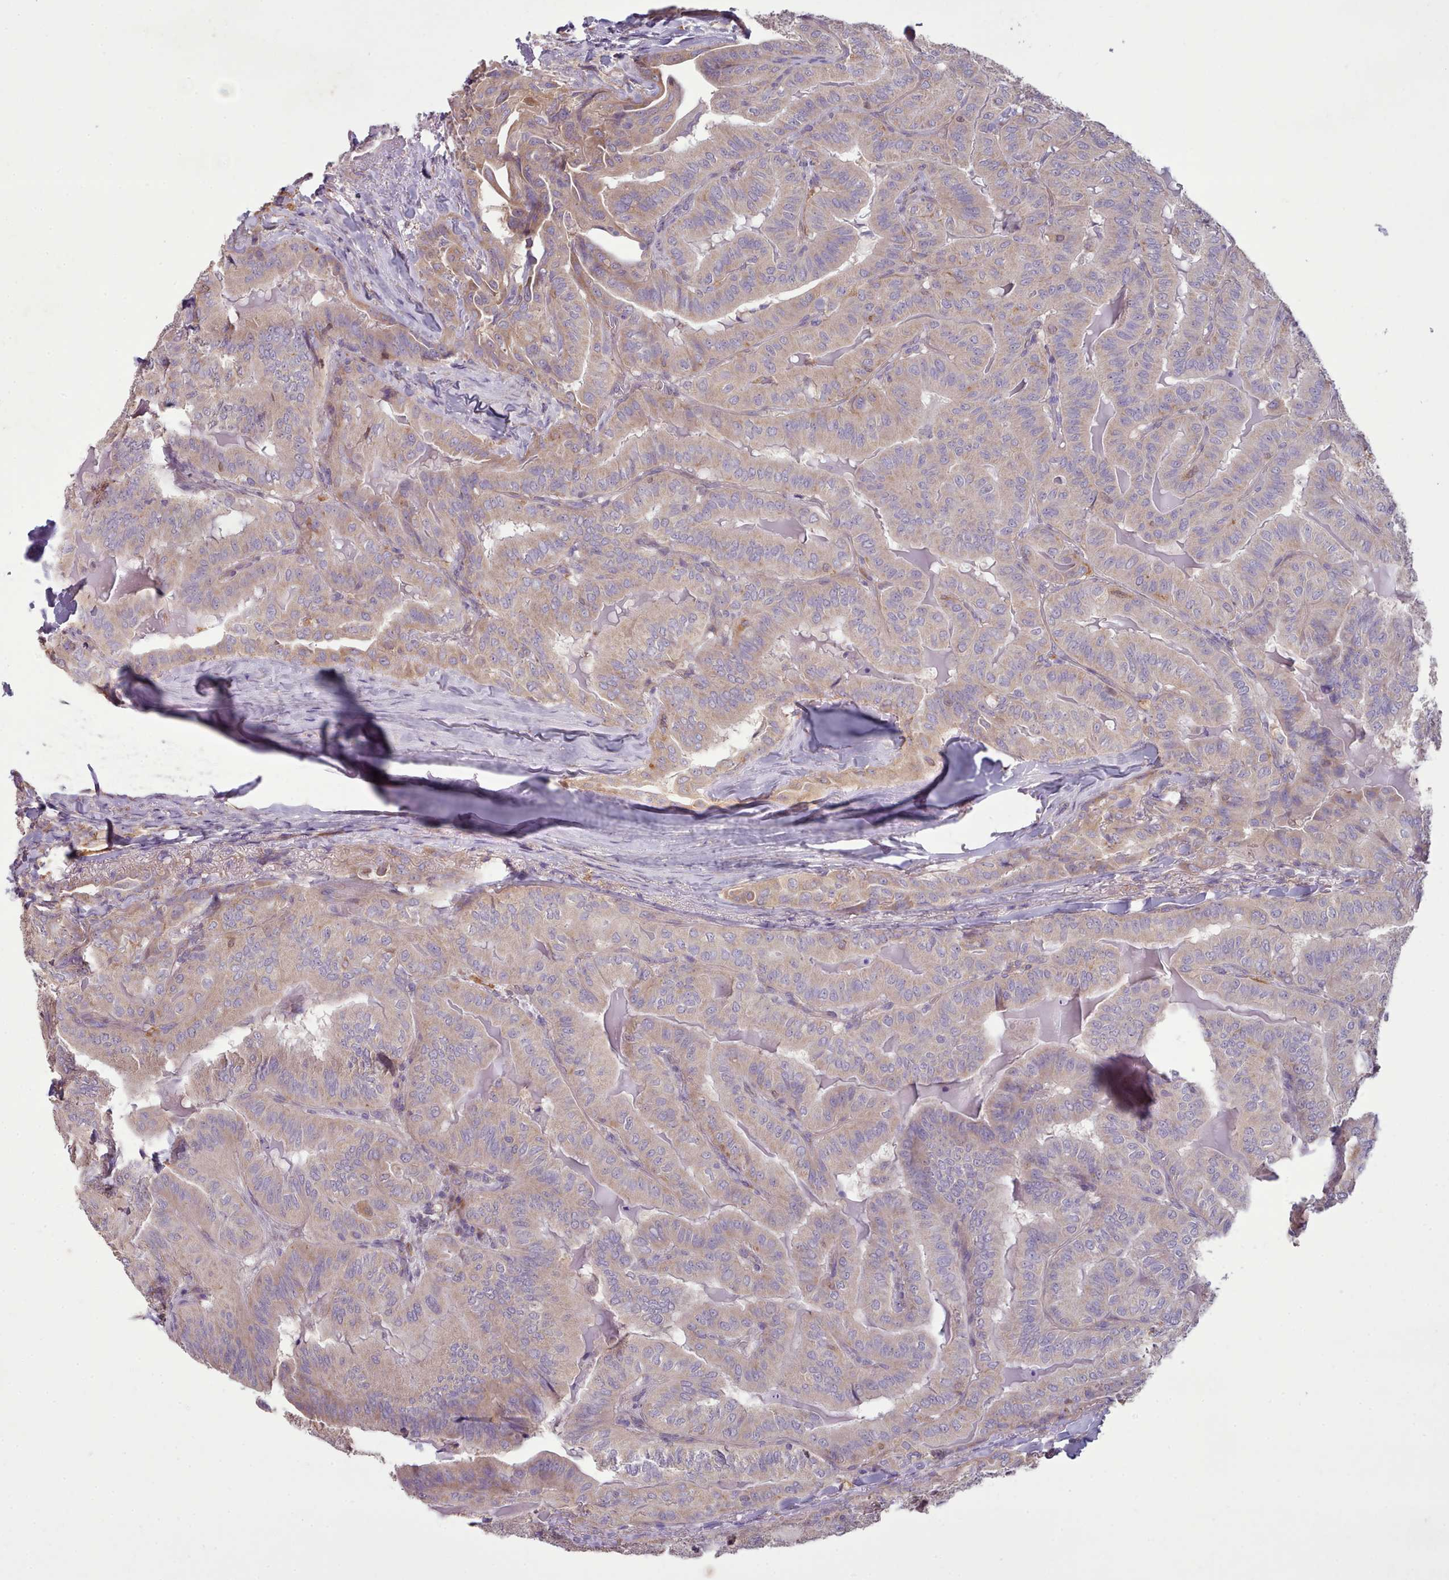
{"staining": {"intensity": "weak", "quantity": ">75%", "location": "cytoplasmic/membranous"}, "tissue": "thyroid cancer", "cell_type": "Tumor cells", "image_type": "cancer", "snomed": [{"axis": "morphology", "description": "Papillary adenocarcinoma, NOS"}, {"axis": "topography", "description": "Thyroid gland"}], "caption": "This photomicrograph reveals immunohistochemistry (IHC) staining of human thyroid papillary adenocarcinoma, with low weak cytoplasmic/membranous staining in about >75% of tumor cells.", "gene": "DPF1", "patient": {"sex": "female", "age": 68}}